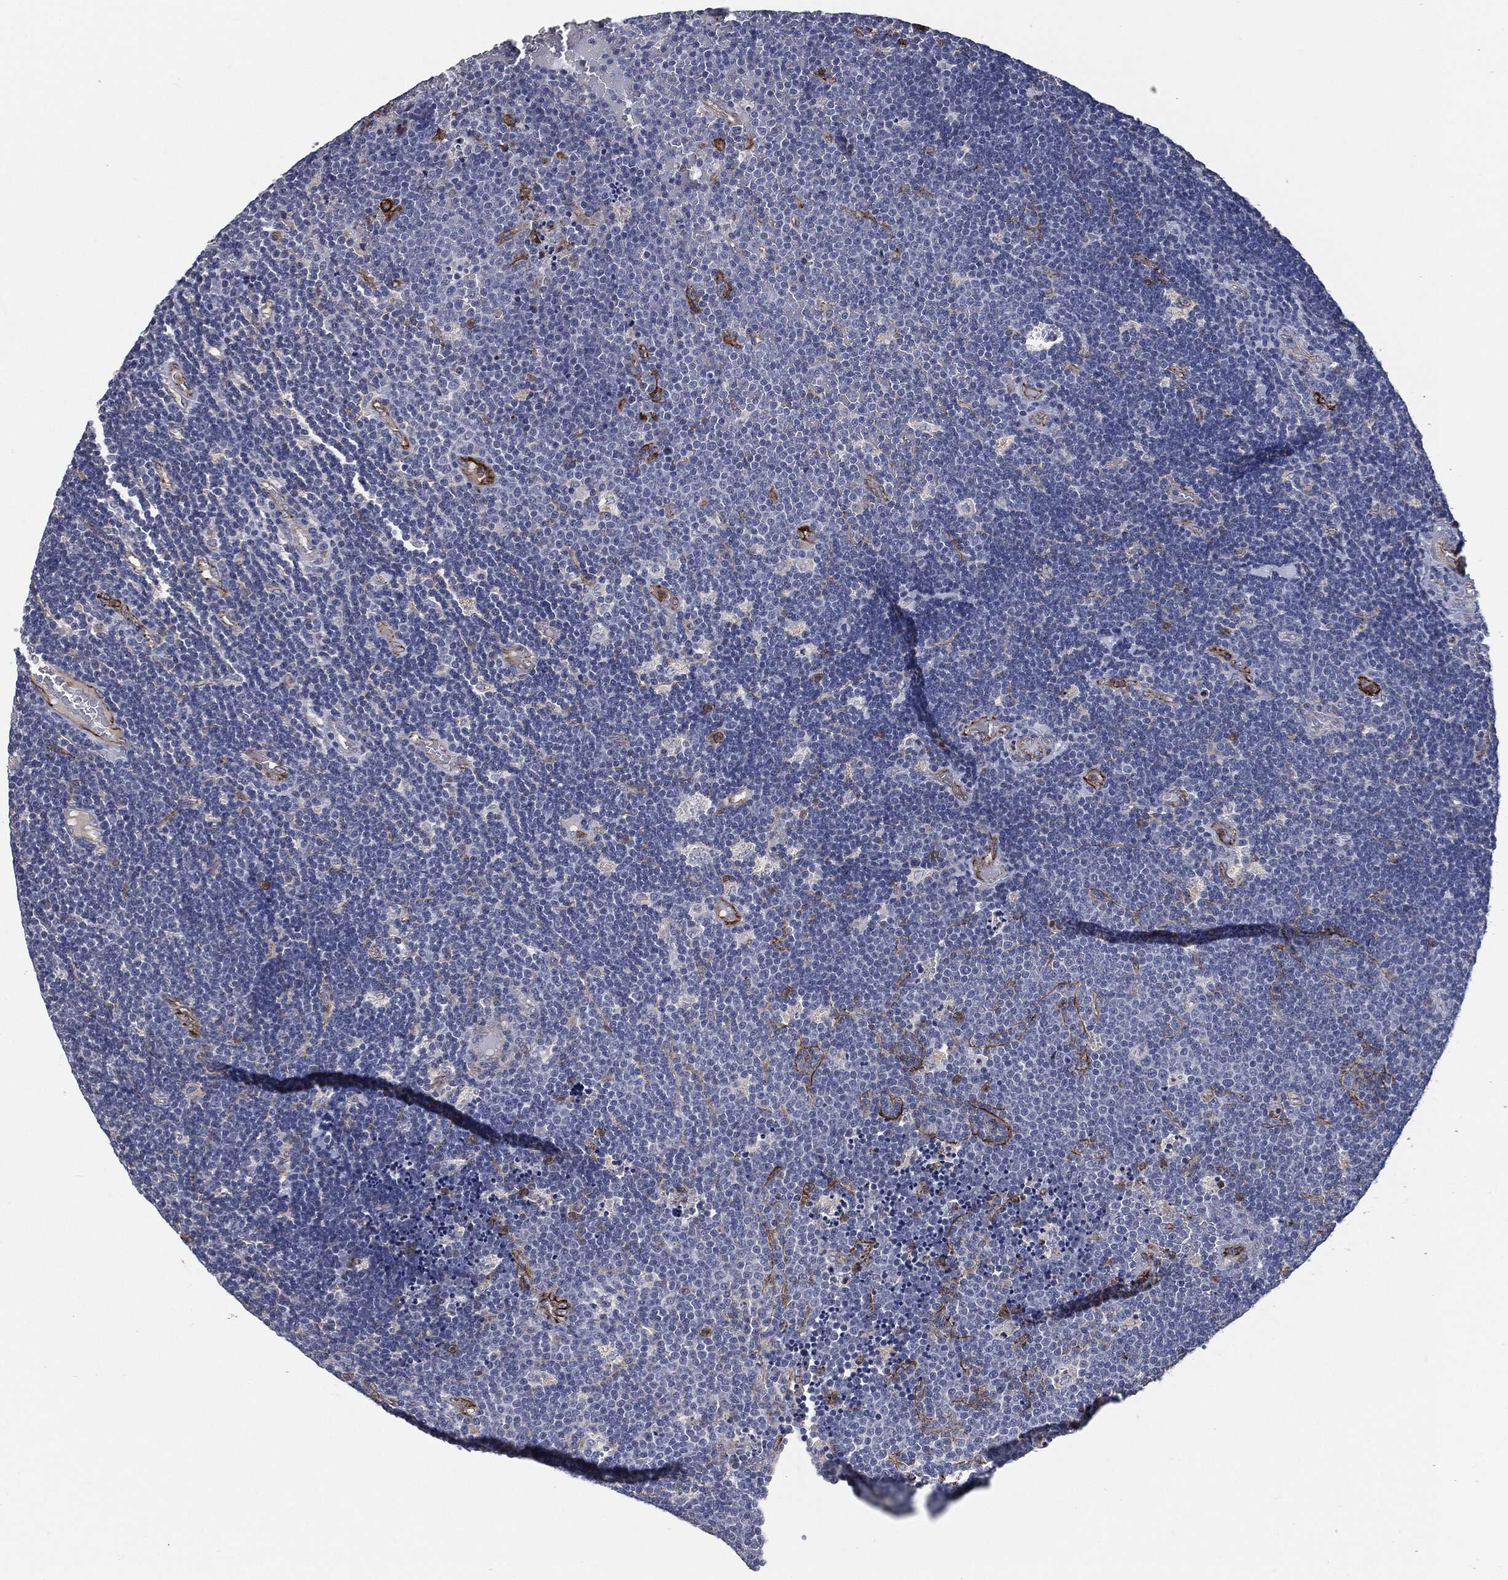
{"staining": {"intensity": "negative", "quantity": "none", "location": "none"}, "tissue": "lymphoma", "cell_type": "Tumor cells", "image_type": "cancer", "snomed": [{"axis": "morphology", "description": "Malignant lymphoma, non-Hodgkin's type, Low grade"}, {"axis": "topography", "description": "Brain"}], "caption": "Histopathology image shows no significant protein staining in tumor cells of low-grade malignant lymphoma, non-Hodgkin's type.", "gene": "SVIL", "patient": {"sex": "female", "age": 66}}